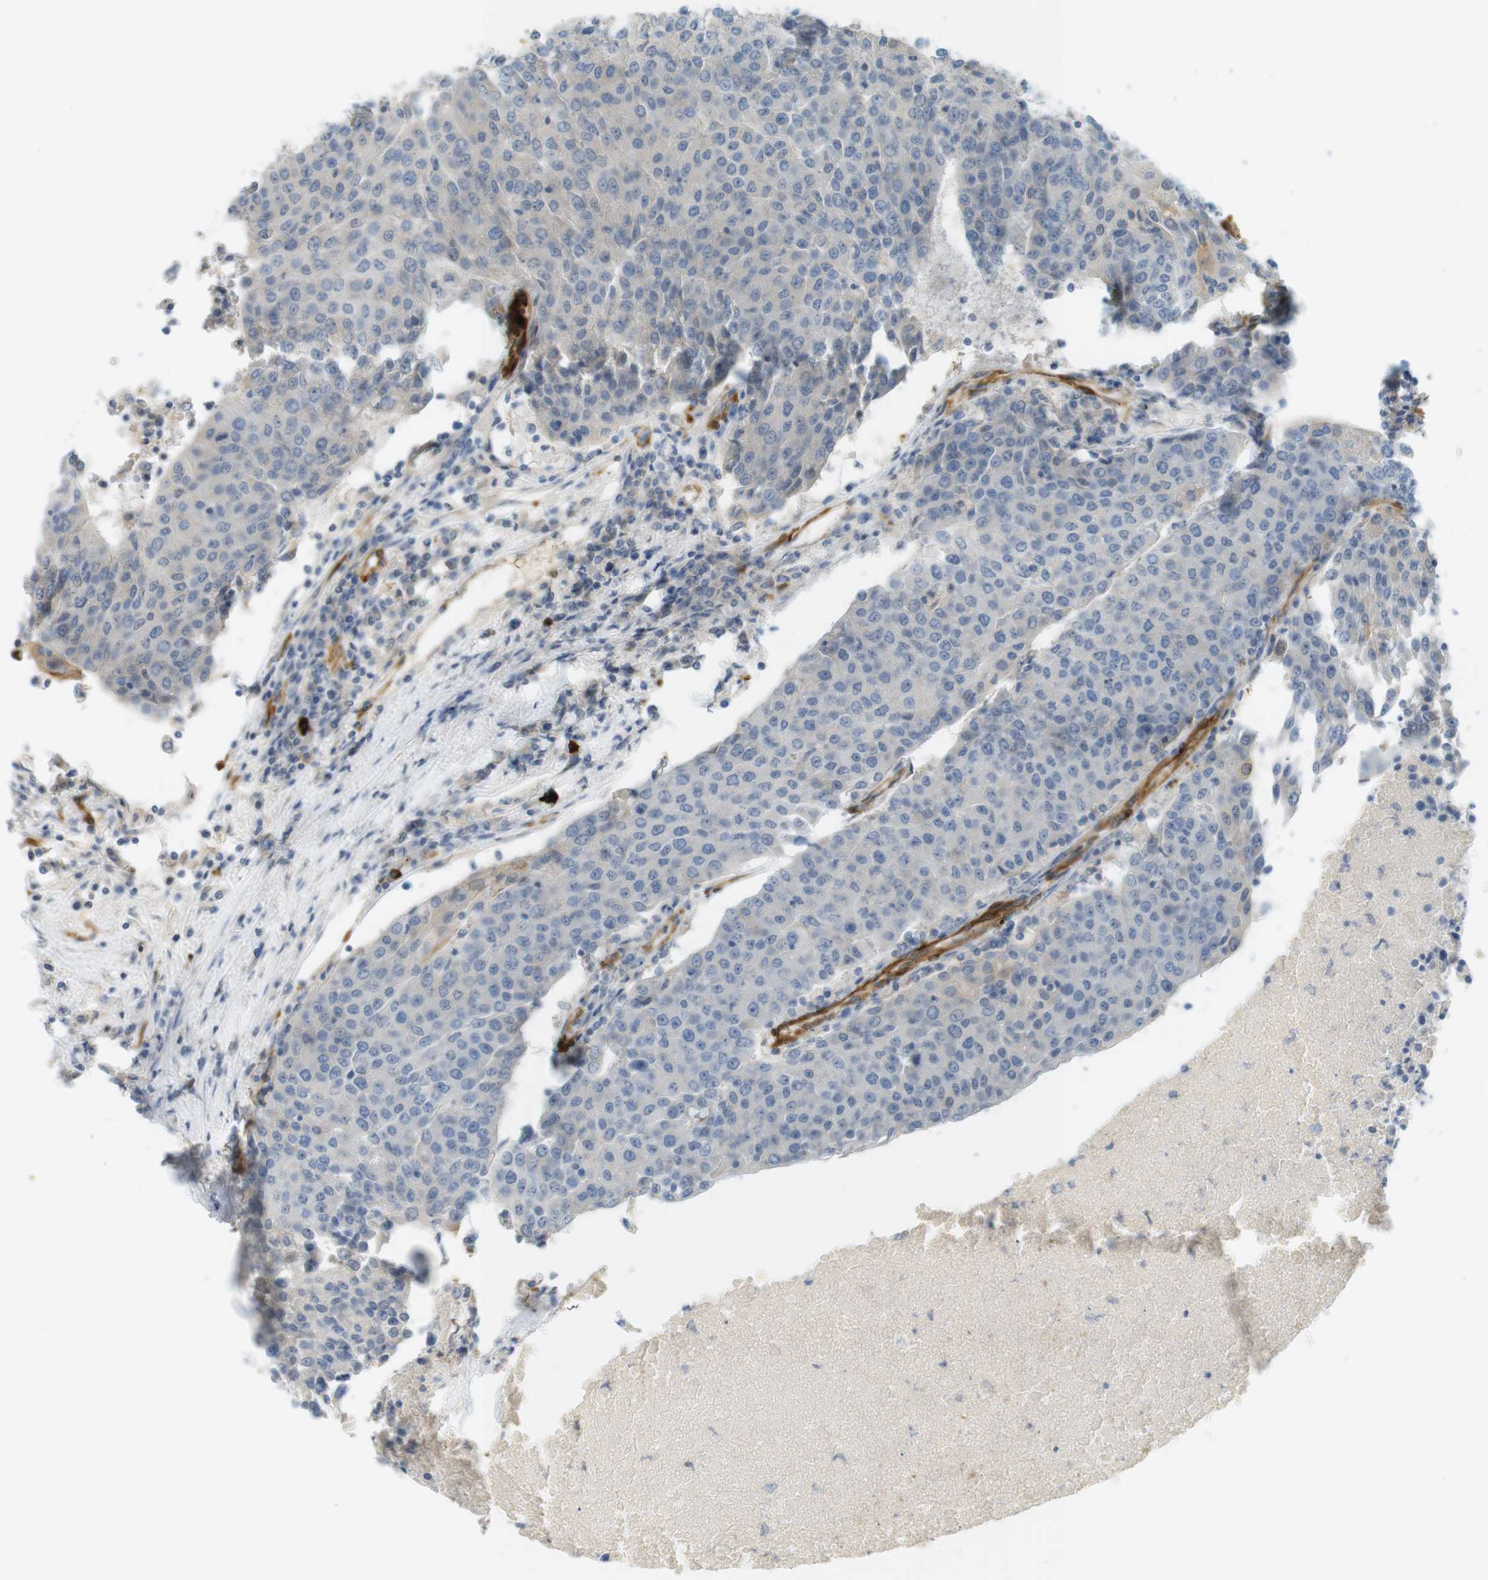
{"staining": {"intensity": "negative", "quantity": "none", "location": "none"}, "tissue": "urothelial cancer", "cell_type": "Tumor cells", "image_type": "cancer", "snomed": [{"axis": "morphology", "description": "Urothelial carcinoma, High grade"}, {"axis": "topography", "description": "Urinary bladder"}], "caption": "IHC photomicrograph of neoplastic tissue: human urothelial cancer stained with DAB (3,3'-diaminobenzidine) reveals no significant protein expression in tumor cells.", "gene": "PDE3A", "patient": {"sex": "female", "age": 85}}